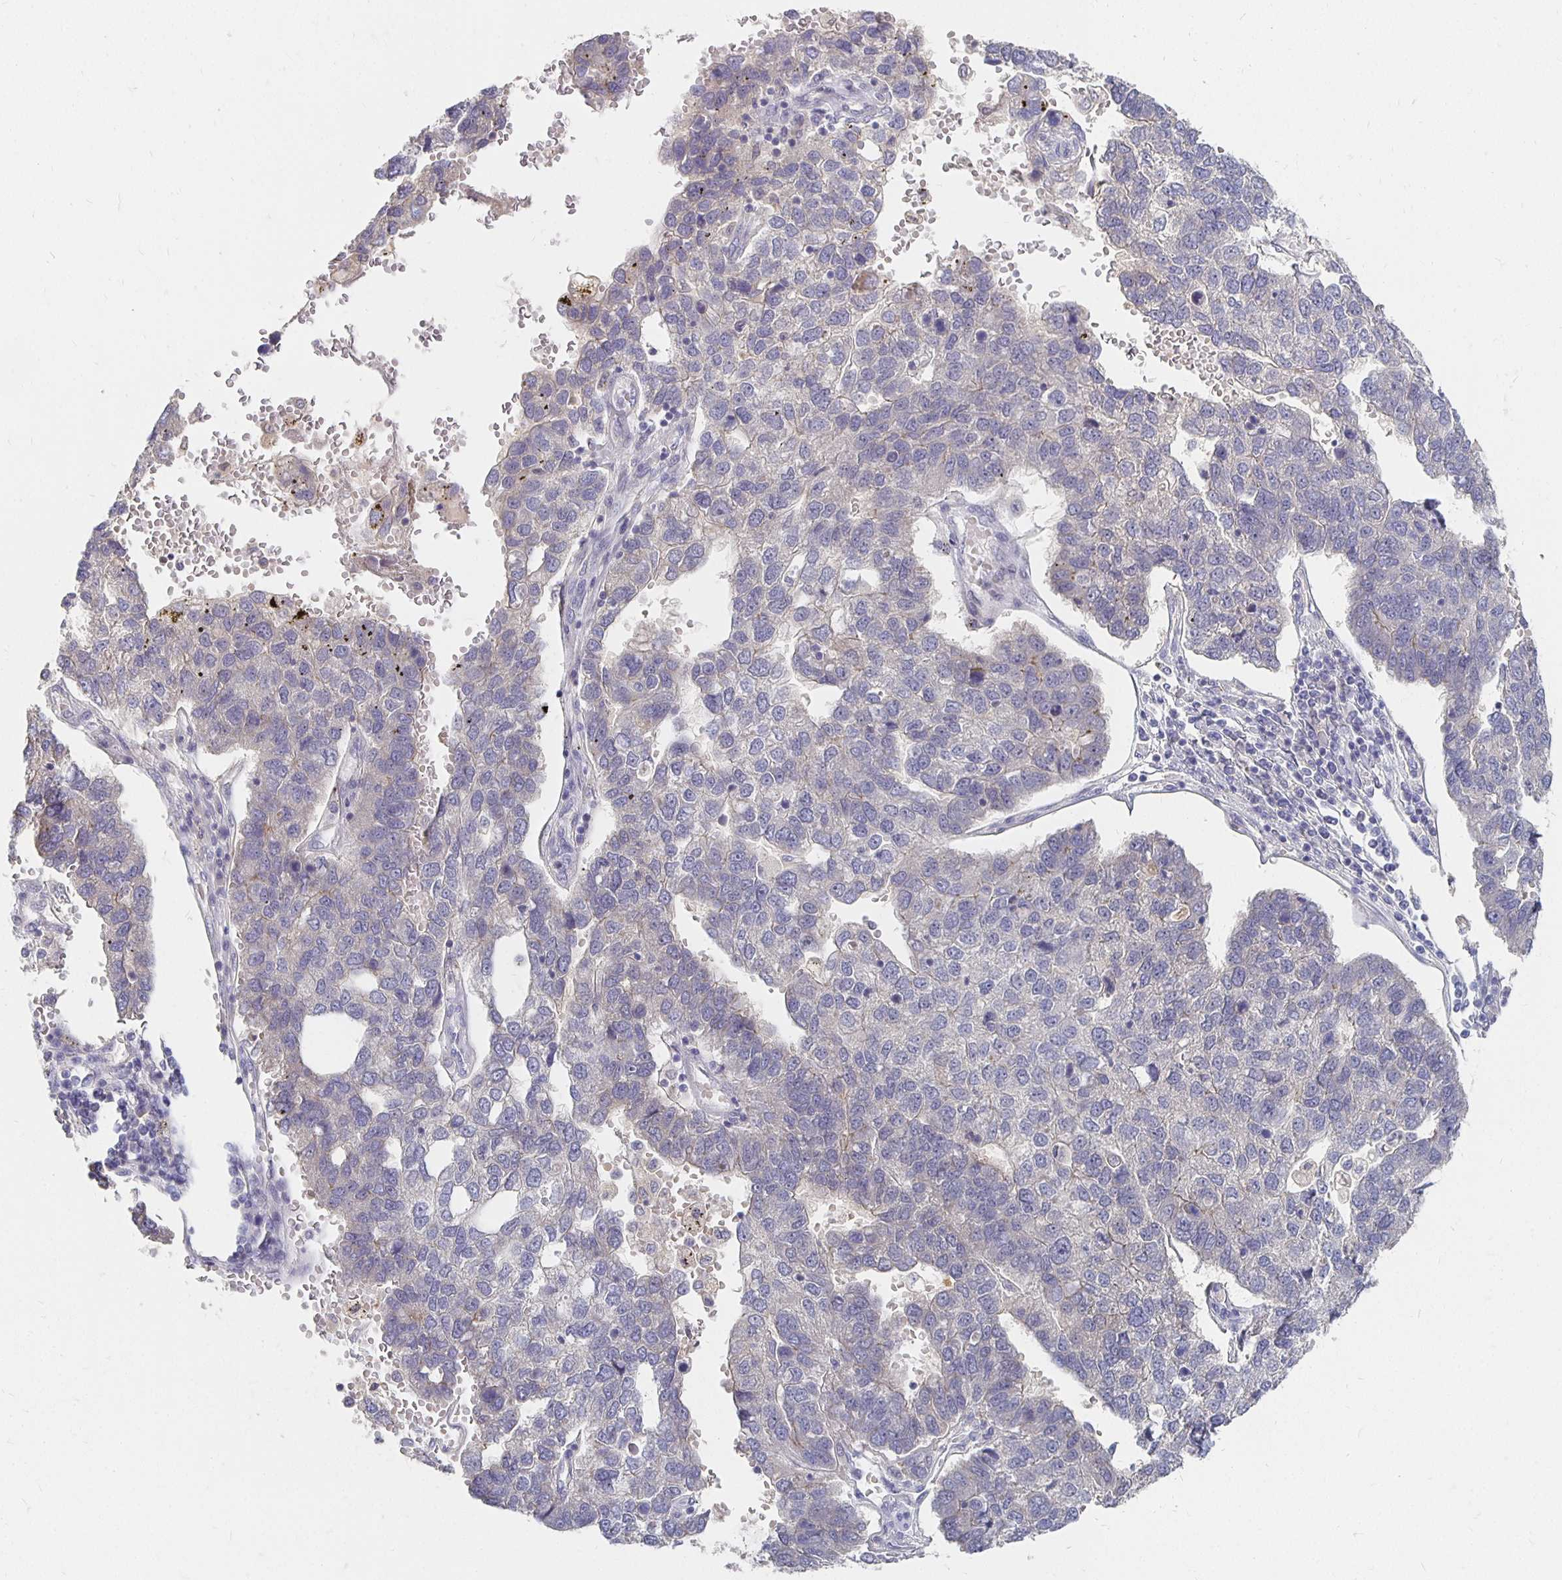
{"staining": {"intensity": "negative", "quantity": "none", "location": "none"}, "tissue": "pancreatic cancer", "cell_type": "Tumor cells", "image_type": "cancer", "snomed": [{"axis": "morphology", "description": "Adenocarcinoma, NOS"}, {"axis": "topography", "description": "Pancreas"}], "caption": "An IHC histopathology image of pancreatic cancer is shown. There is no staining in tumor cells of pancreatic cancer. (Brightfield microscopy of DAB immunohistochemistry (IHC) at high magnification).", "gene": "FKRP", "patient": {"sex": "female", "age": 61}}